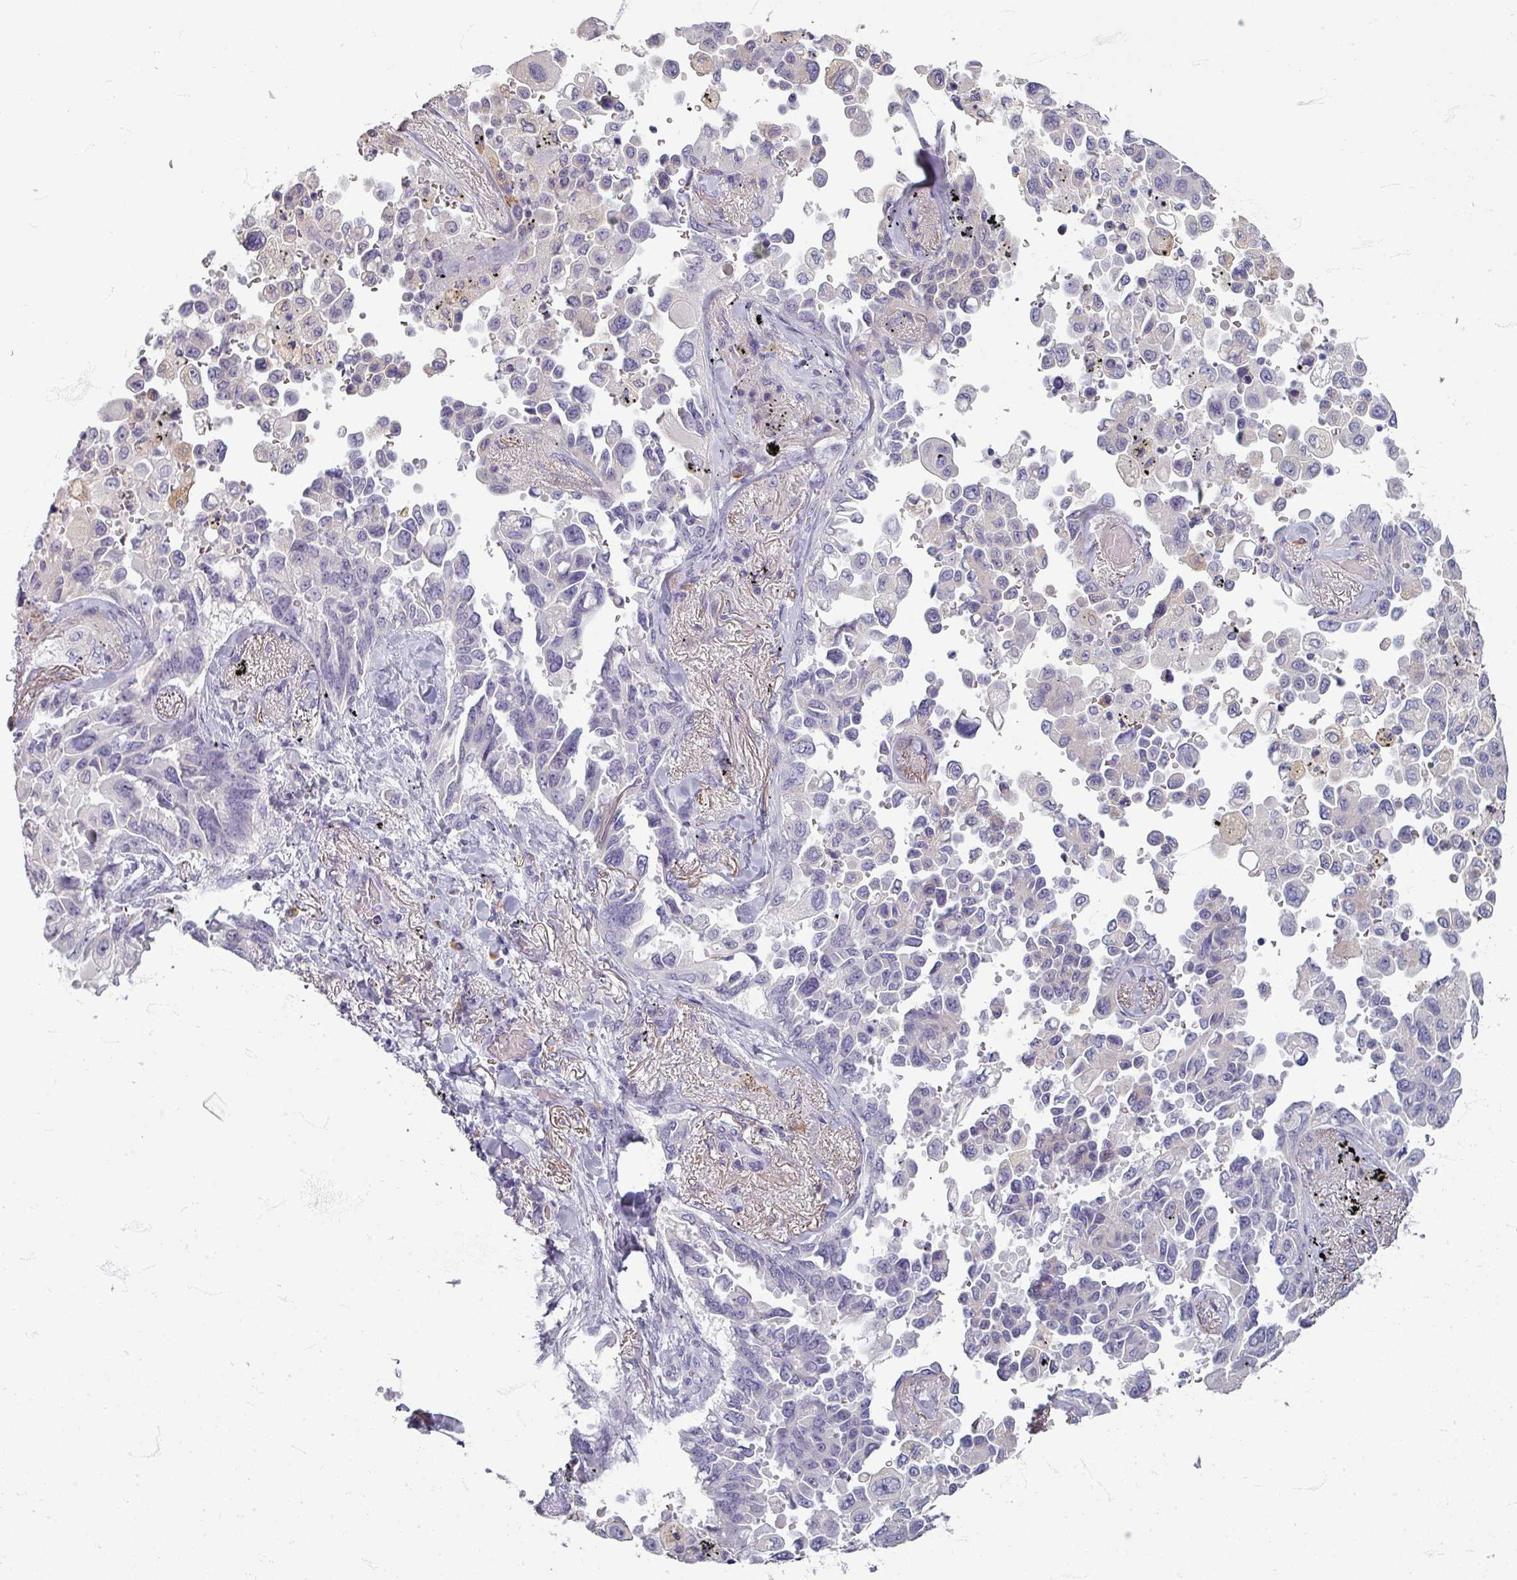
{"staining": {"intensity": "negative", "quantity": "none", "location": "none"}, "tissue": "lung cancer", "cell_type": "Tumor cells", "image_type": "cancer", "snomed": [{"axis": "morphology", "description": "Adenocarcinoma, NOS"}, {"axis": "topography", "description": "Lung"}], "caption": "IHC image of neoplastic tissue: lung adenocarcinoma stained with DAB shows no significant protein expression in tumor cells.", "gene": "ZNF878", "patient": {"sex": "female", "age": 67}}